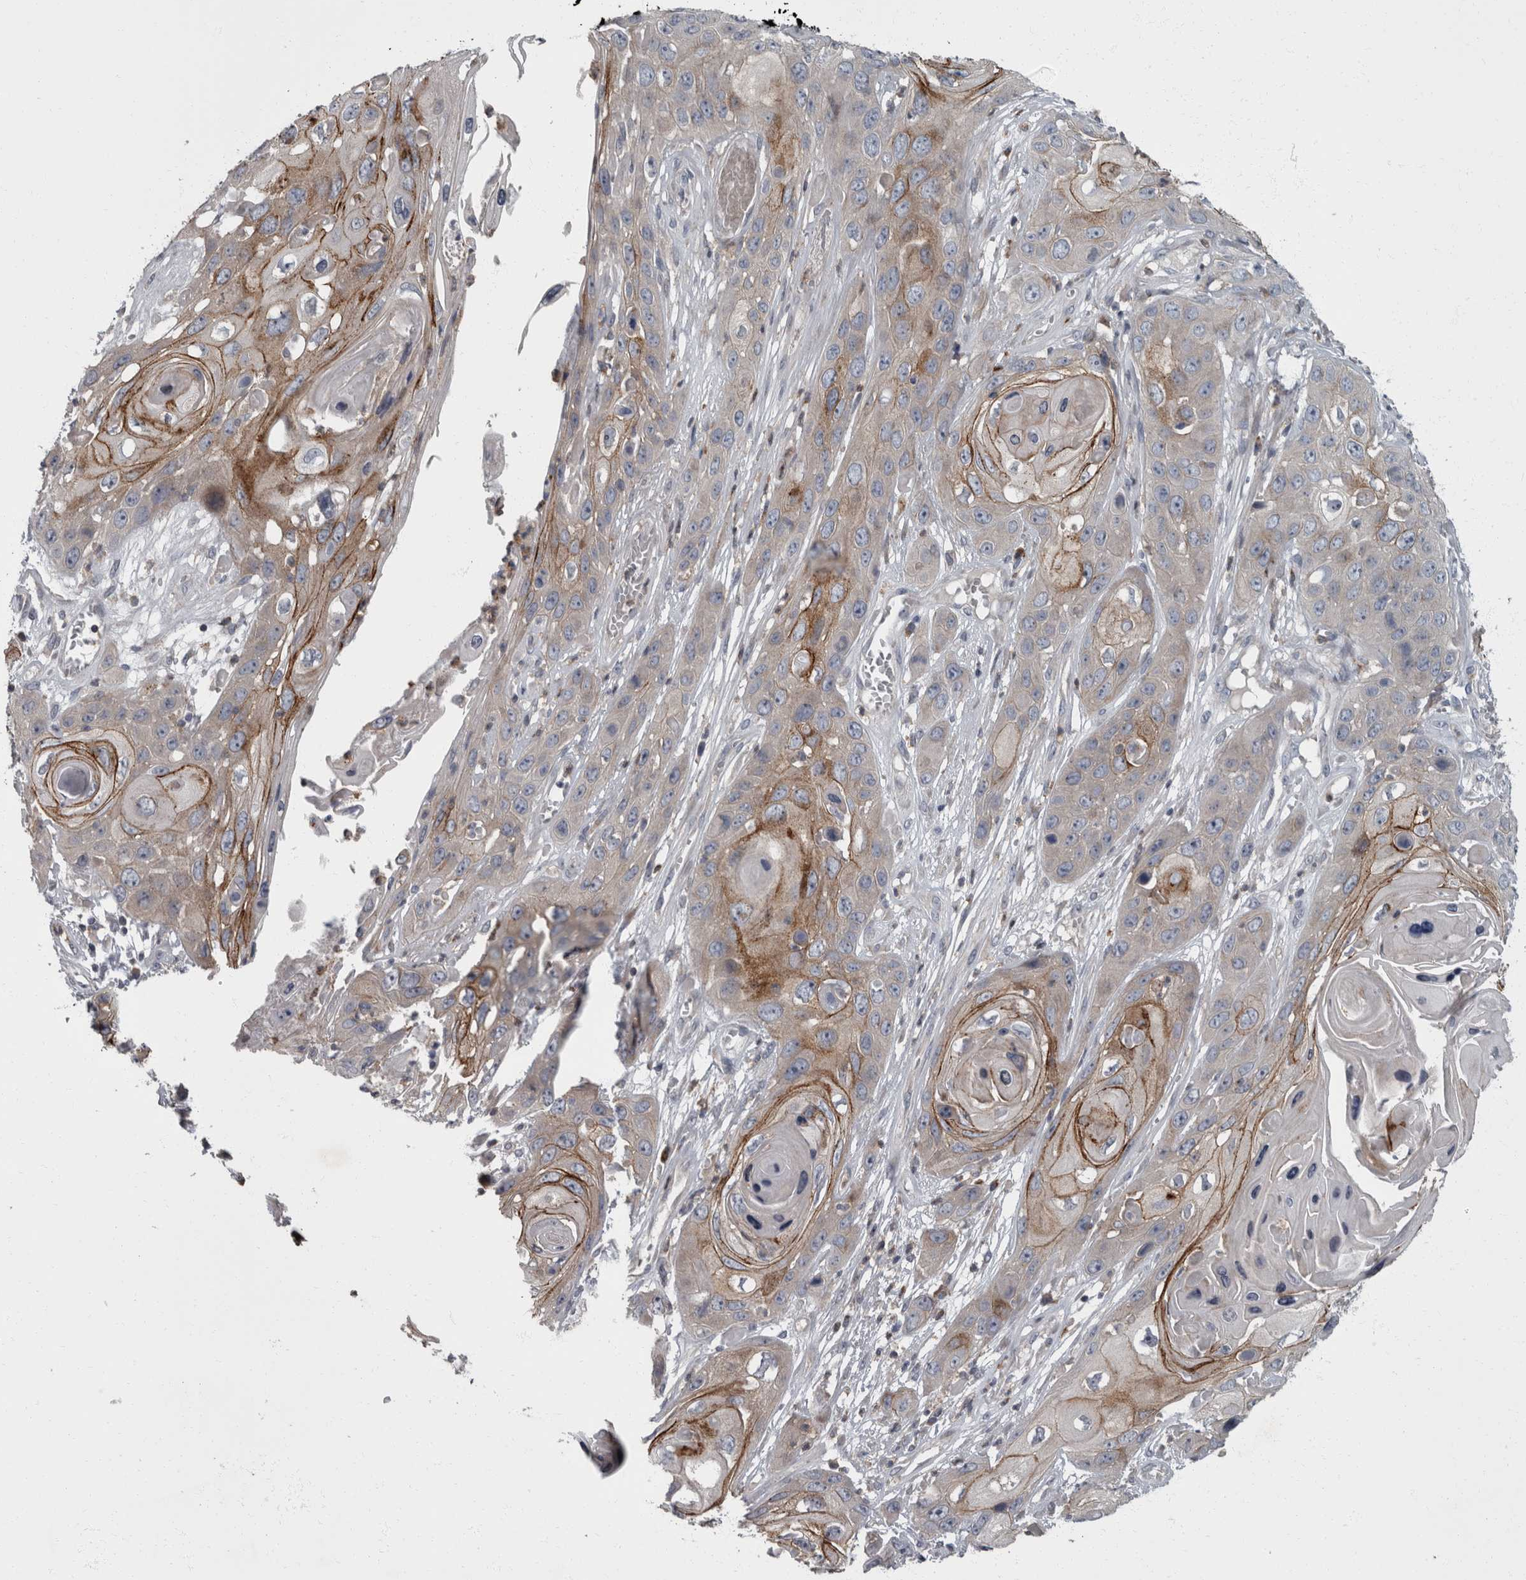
{"staining": {"intensity": "moderate", "quantity": "25%-75%", "location": "cytoplasmic/membranous"}, "tissue": "skin cancer", "cell_type": "Tumor cells", "image_type": "cancer", "snomed": [{"axis": "morphology", "description": "Squamous cell carcinoma, NOS"}, {"axis": "topography", "description": "Skin"}], "caption": "Immunohistochemistry (IHC) histopathology image of neoplastic tissue: human skin cancer stained using IHC demonstrates medium levels of moderate protein expression localized specifically in the cytoplasmic/membranous of tumor cells, appearing as a cytoplasmic/membranous brown color.", "gene": "CDC42BPG", "patient": {"sex": "male", "age": 55}}